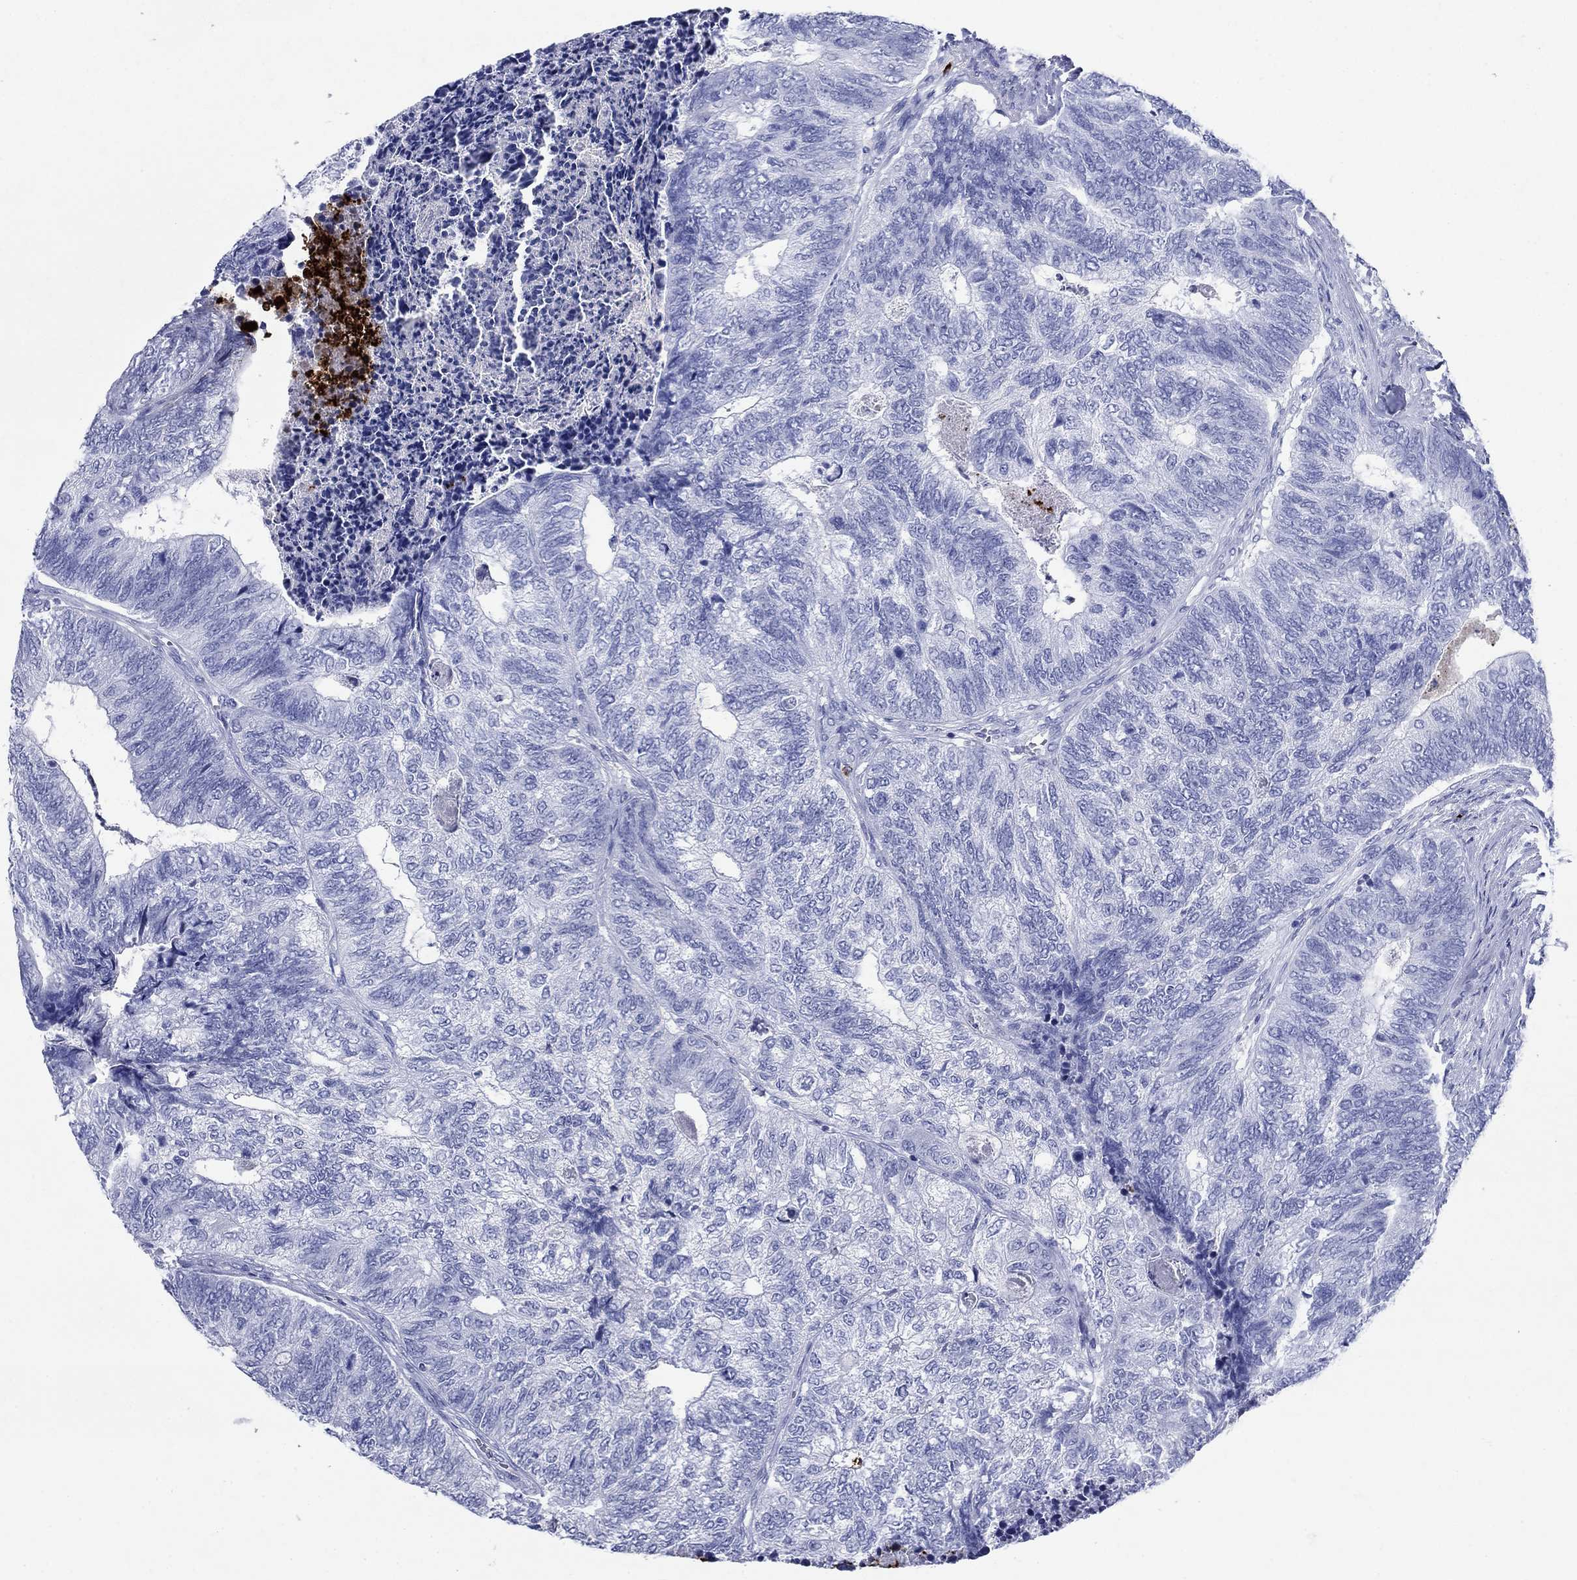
{"staining": {"intensity": "negative", "quantity": "none", "location": "none"}, "tissue": "colorectal cancer", "cell_type": "Tumor cells", "image_type": "cancer", "snomed": [{"axis": "morphology", "description": "Adenocarcinoma, NOS"}, {"axis": "topography", "description": "Colon"}], "caption": "The photomicrograph exhibits no staining of tumor cells in colorectal cancer (adenocarcinoma).", "gene": "AZU1", "patient": {"sex": "female", "age": 67}}